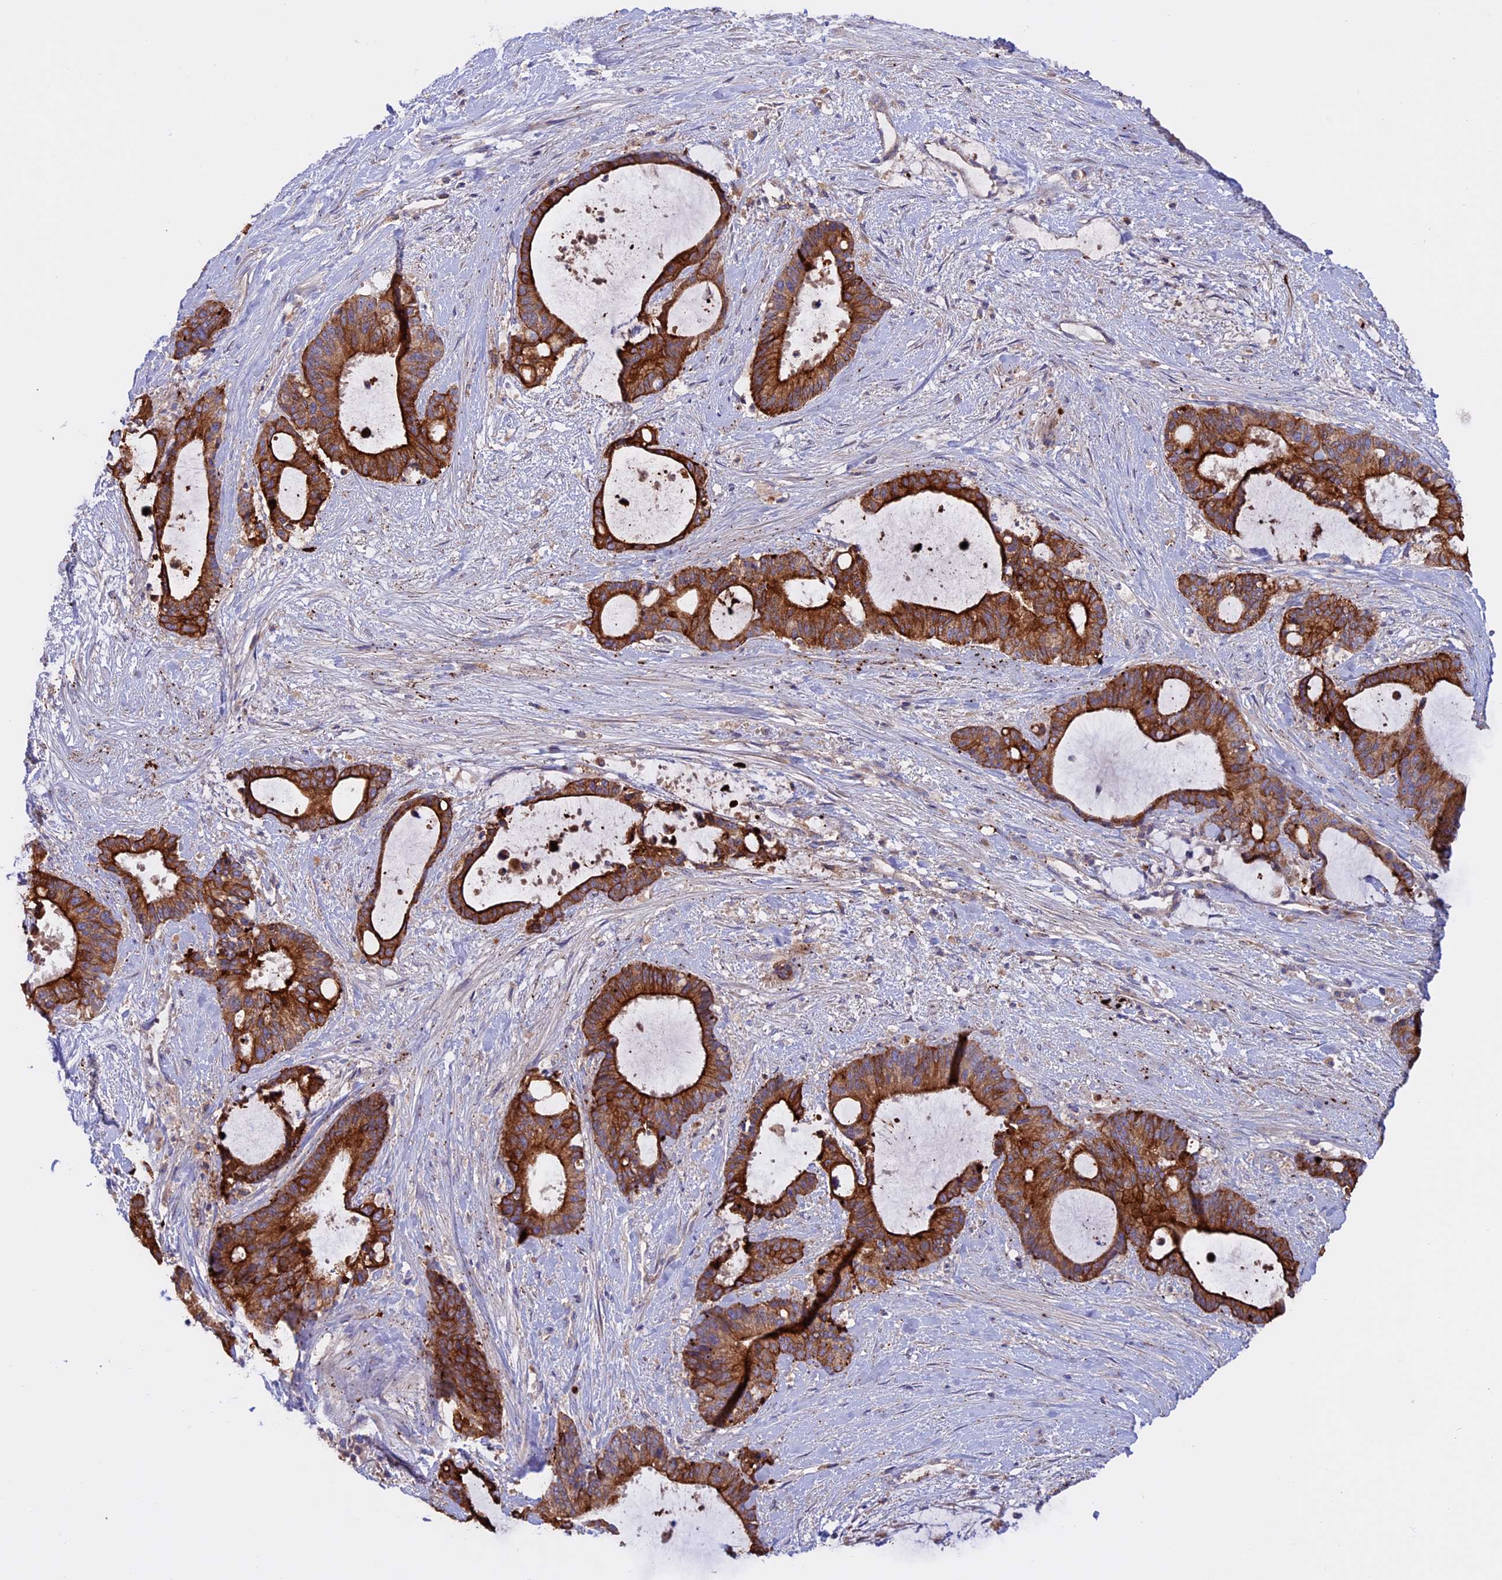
{"staining": {"intensity": "strong", "quantity": ">75%", "location": "cytoplasmic/membranous"}, "tissue": "liver cancer", "cell_type": "Tumor cells", "image_type": "cancer", "snomed": [{"axis": "morphology", "description": "Normal tissue, NOS"}, {"axis": "morphology", "description": "Cholangiocarcinoma"}, {"axis": "topography", "description": "Liver"}, {"axis": "topography", "description": "Peripheral nerve tissue"}], "caption": "Liver cancer stained with DAB IHC displays high levels of strong cytoplasmic/membranous expression in about >75% of tumor cells.", "gene": "PTPN9", "patient": {"sex": "female", "age": 73}}